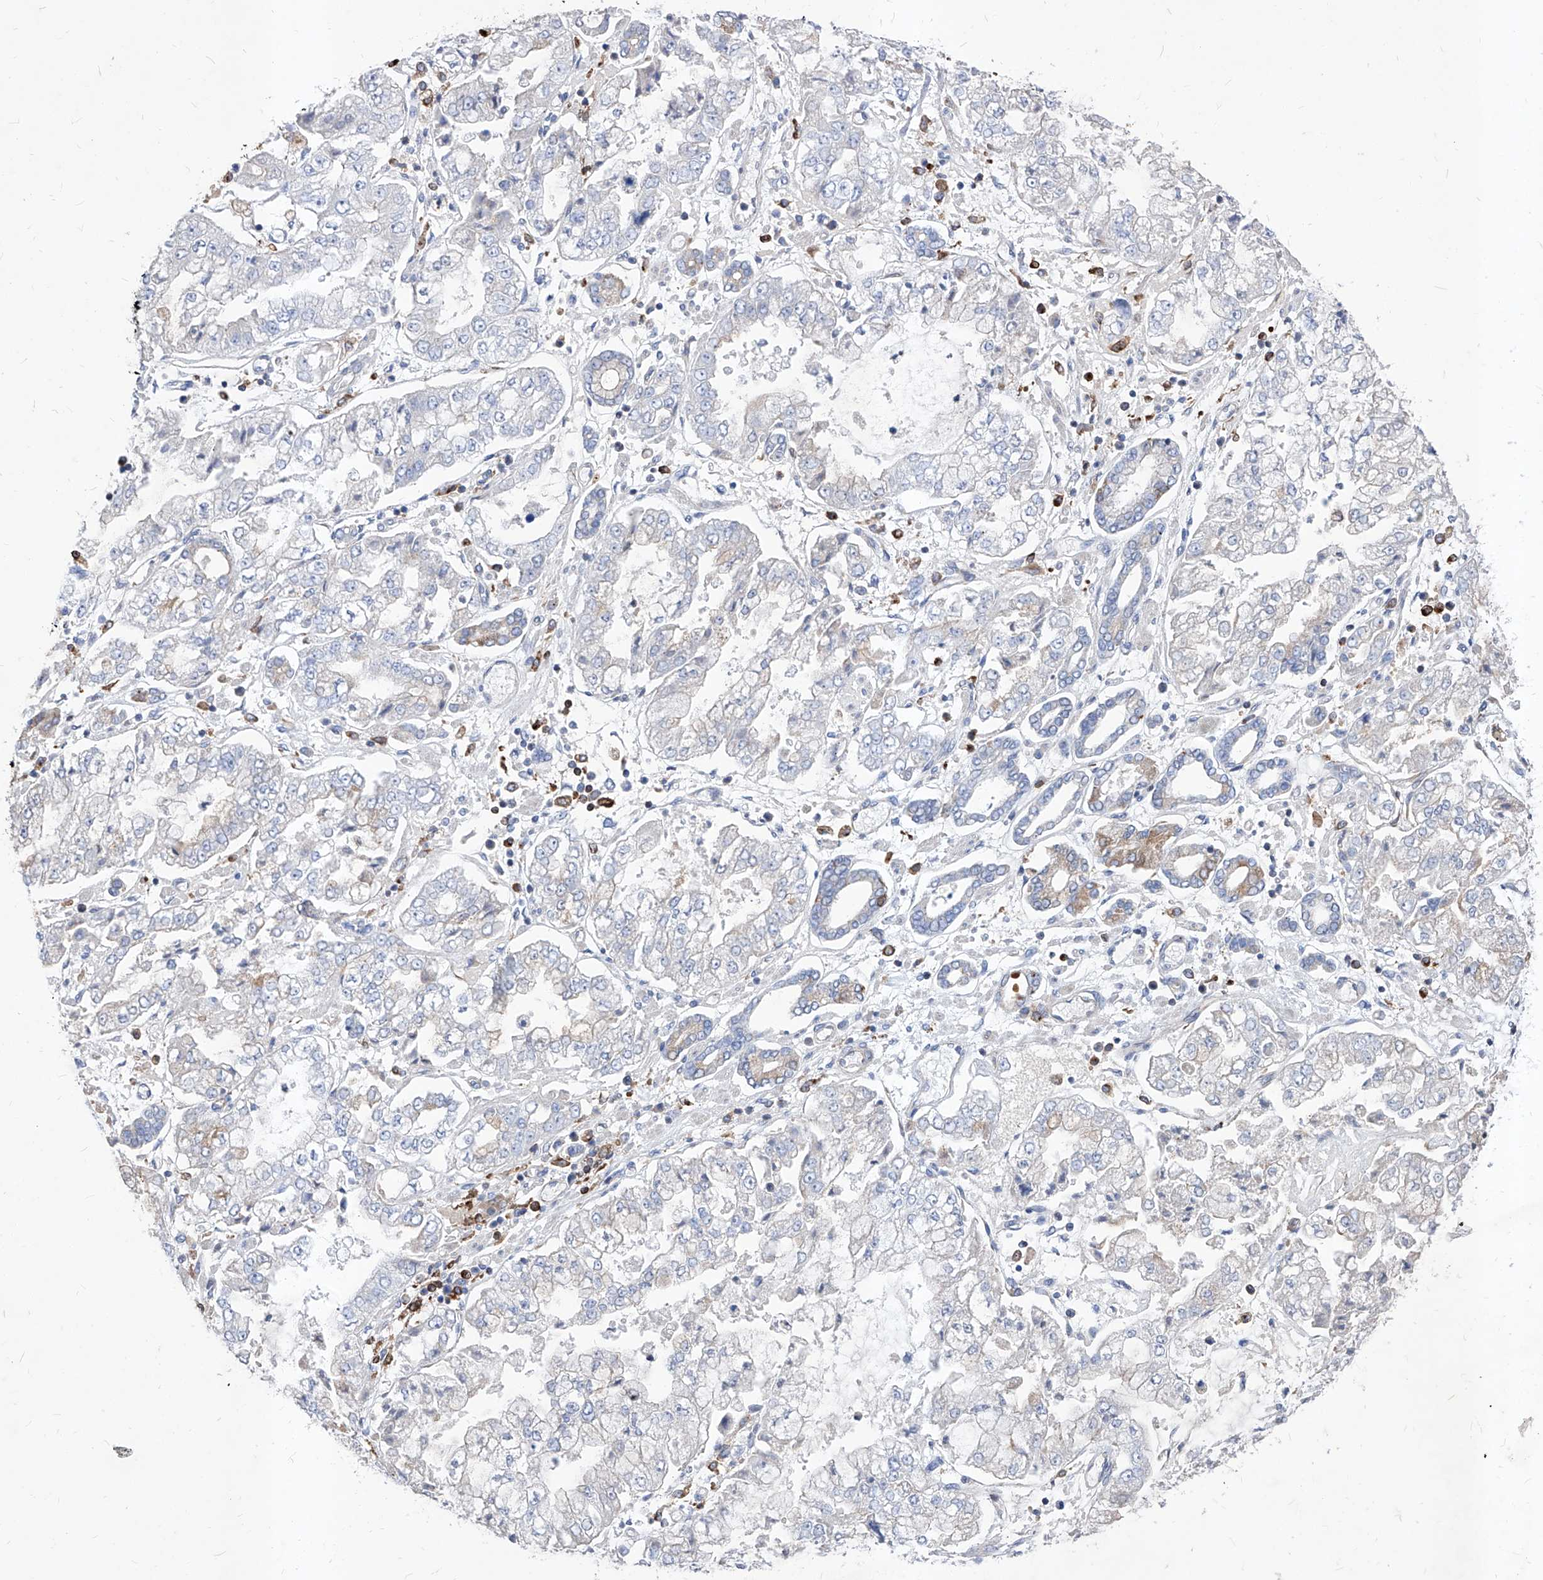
{"staining": {"intensity": "negative", "quantity": "none", "location": "none"}, "tissue": "stomach cancer", "cell_type": "Tumor cells", "image_type": "cancer", "snomed": [{"axis": "morphology", "description": "Adenocarcinoma, NOS"}, {"axis": "topography", "description": "Stomach"}], "caption": "DAB (3,3'-diaminobenzidine) immunohistochemical staining of stomach cancer exhibits no significant positivity in tumor cells.", "gene": "UBOX5", "patient": {"sex": "male", "age": 76}}